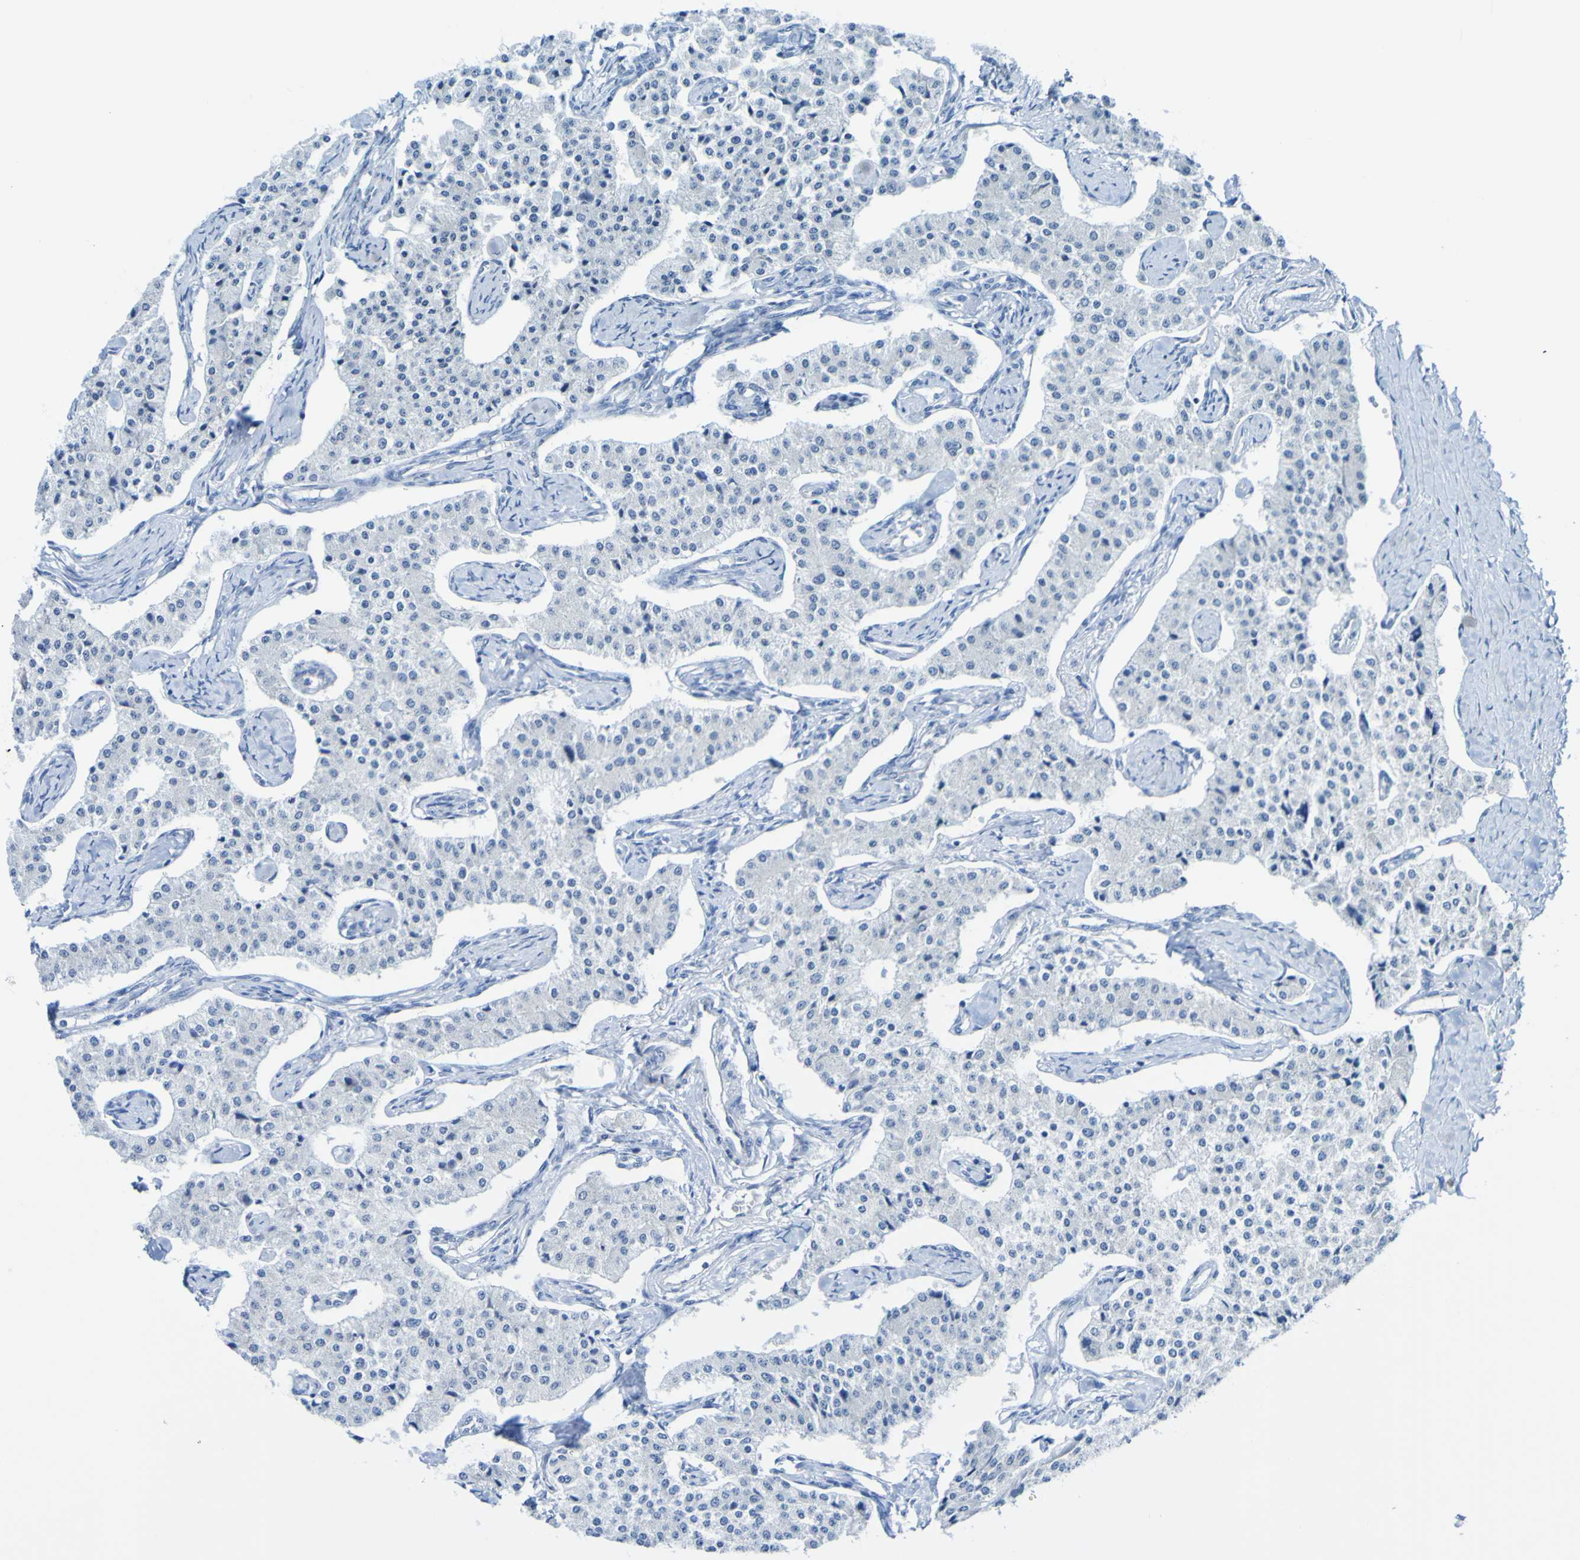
{"staining": {"intensity": "negative", "quantity": "none", "location": "none"}, "tissue": "carcinoid", "cell_type": "Tumor cells", "image_type": "cancer", "snomed": [{"axis": "morphology", "description": "Carcinoid, malignant, NOS"}, {"axis": "topography", "description": "Colon"}], "caption": "Immunohistochemistry of human malignant carcinoid shows no expression in tumor cells.", "gene": "ACMSD", "patient": {"sex": "female", "age": 52}}